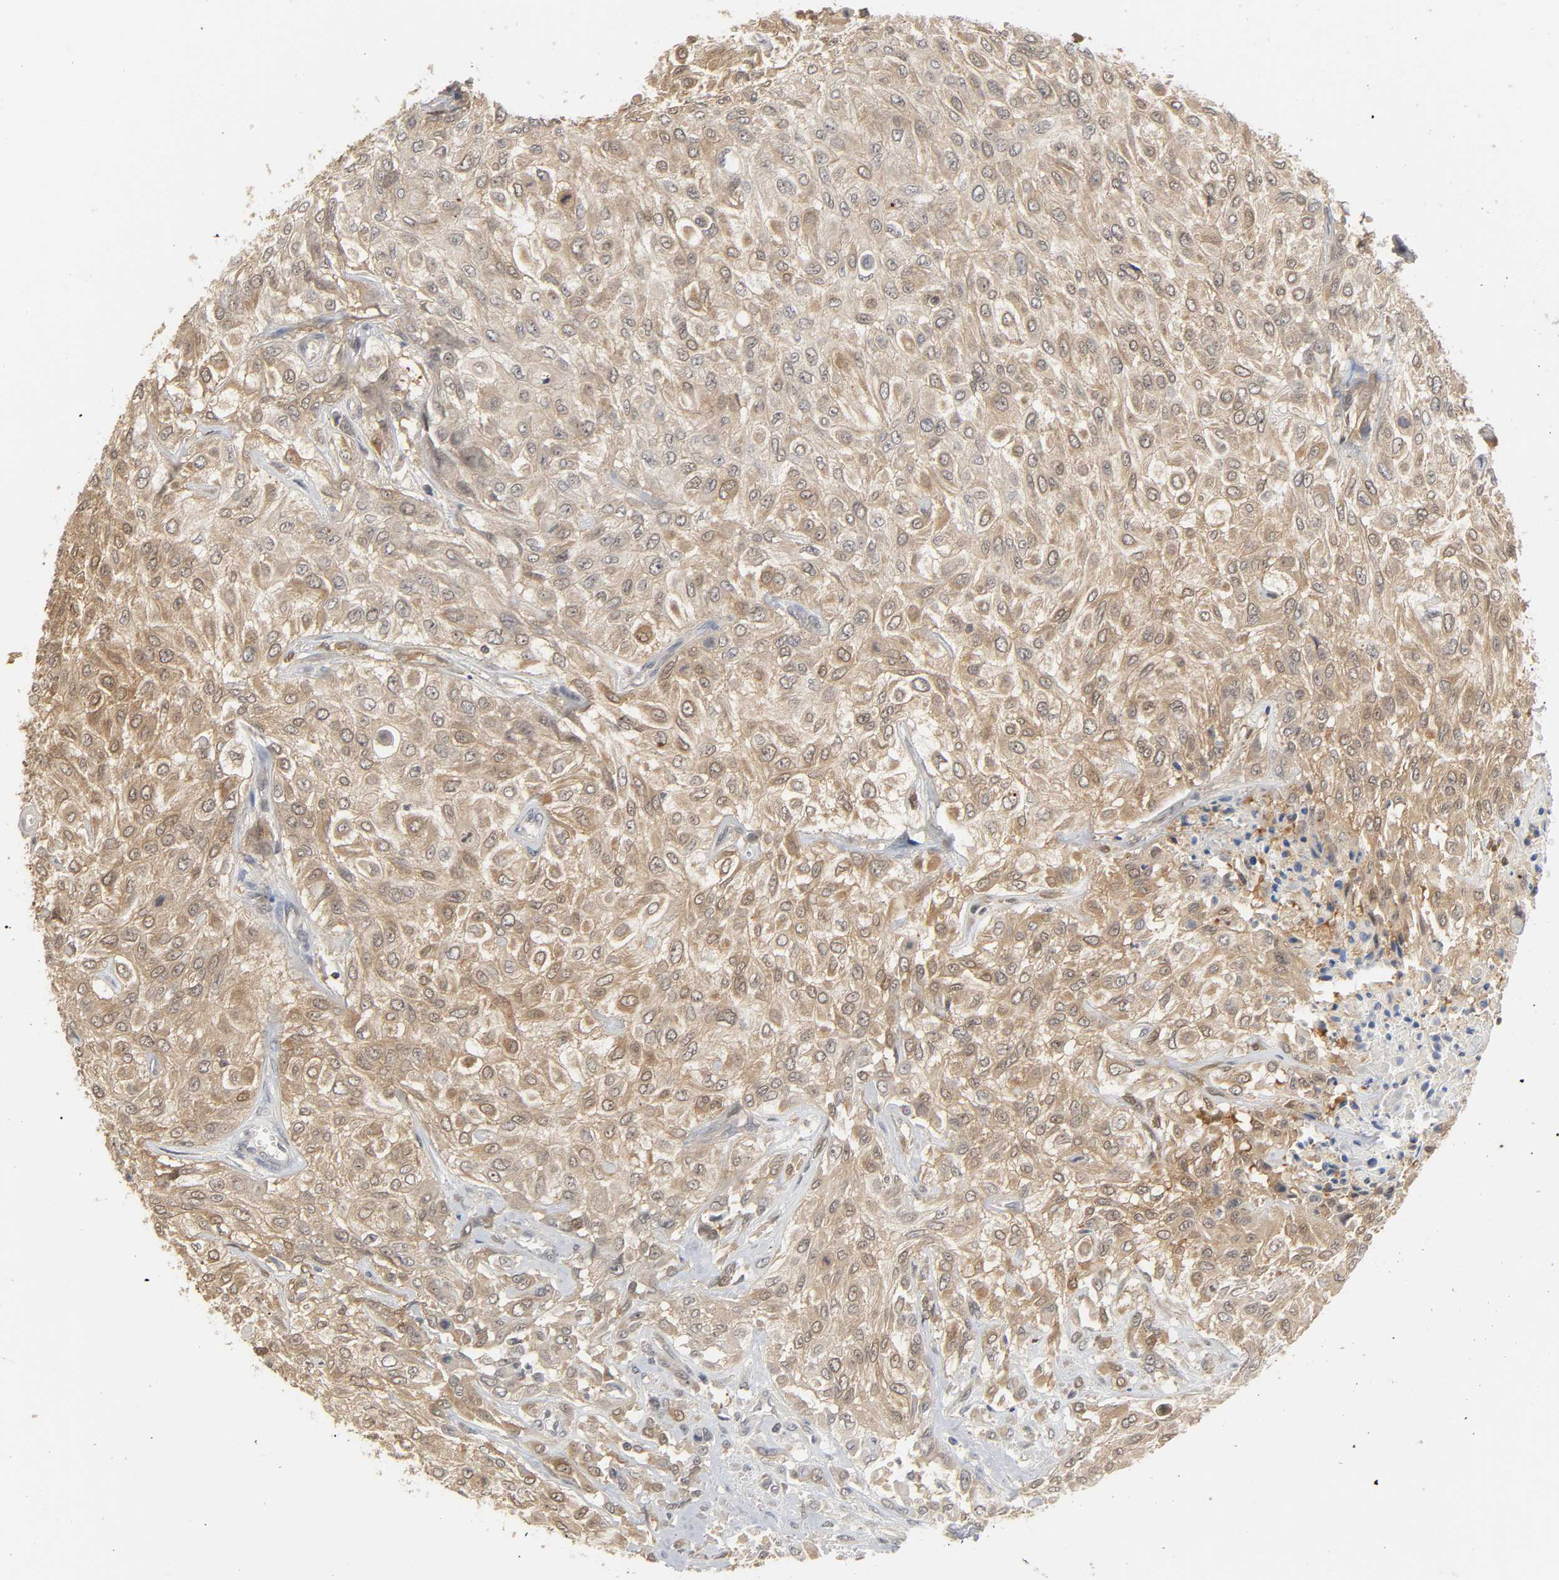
{"staining": {"intensity": "moderate", "quantity": ">75%", "location": "cytoplasmic/membranous"}, "tissue": "urothelial cancer", "cell_type": "Tumor cells", "image_type": "cancer", "snomed": [{"axis": "morphology", "description": "Urothelial carcinoma, High grade"}, {"axis": "topography", "description": "Urinary bladder"}], "caption": "IHC micrograph of neoplastic tissue: urothelial cancer stained using immunohistochemistry (IHC) exhibits medium levels of moderate protein expression localized specifically in the cytoplasmic/membranous of tumor cells, appearing as a cytoplasmic/membranous brown color.", "gene": "MIF", "patient": {"sex": "male", "age": 57}}